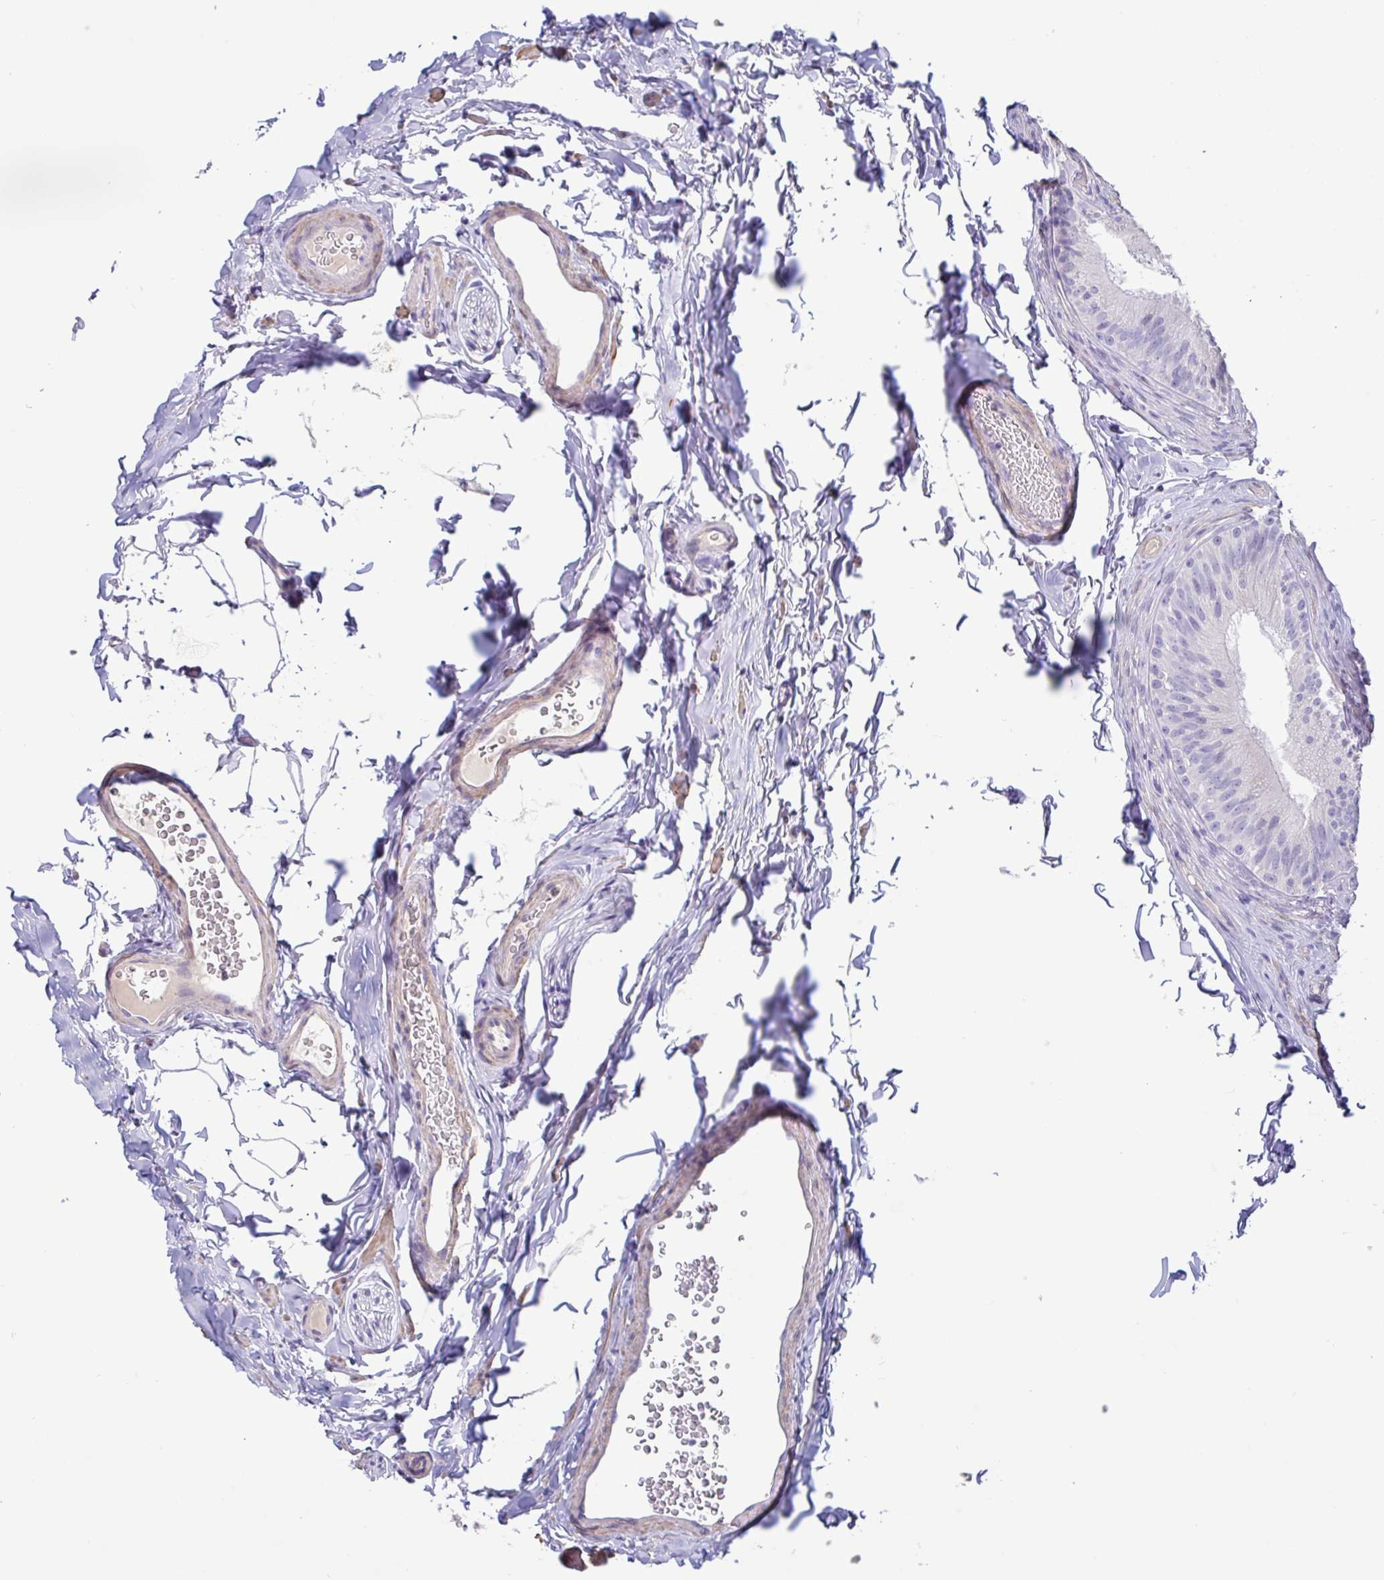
{"staining": {"intensity": "negative", "quantity": "none", "location": "none"}, "tissue": "epididymis", "cell_type": "Glandular cells", "image_type": "normal", "snomed": [{"axis": "morphology", "description": "Normal tissue, NOS"}, {"axis": "topography", "description": "Epididymis"}], "caption": "There is no significant expression in glandular cells of epididymis. (DAB (3,3'-diaminobenzidine) immunohistochemistry (IHC) visualized using brightfield microscopy, high magnification).", "gene": "PYGM", "patient": {"sex": "male", "age": 24}}